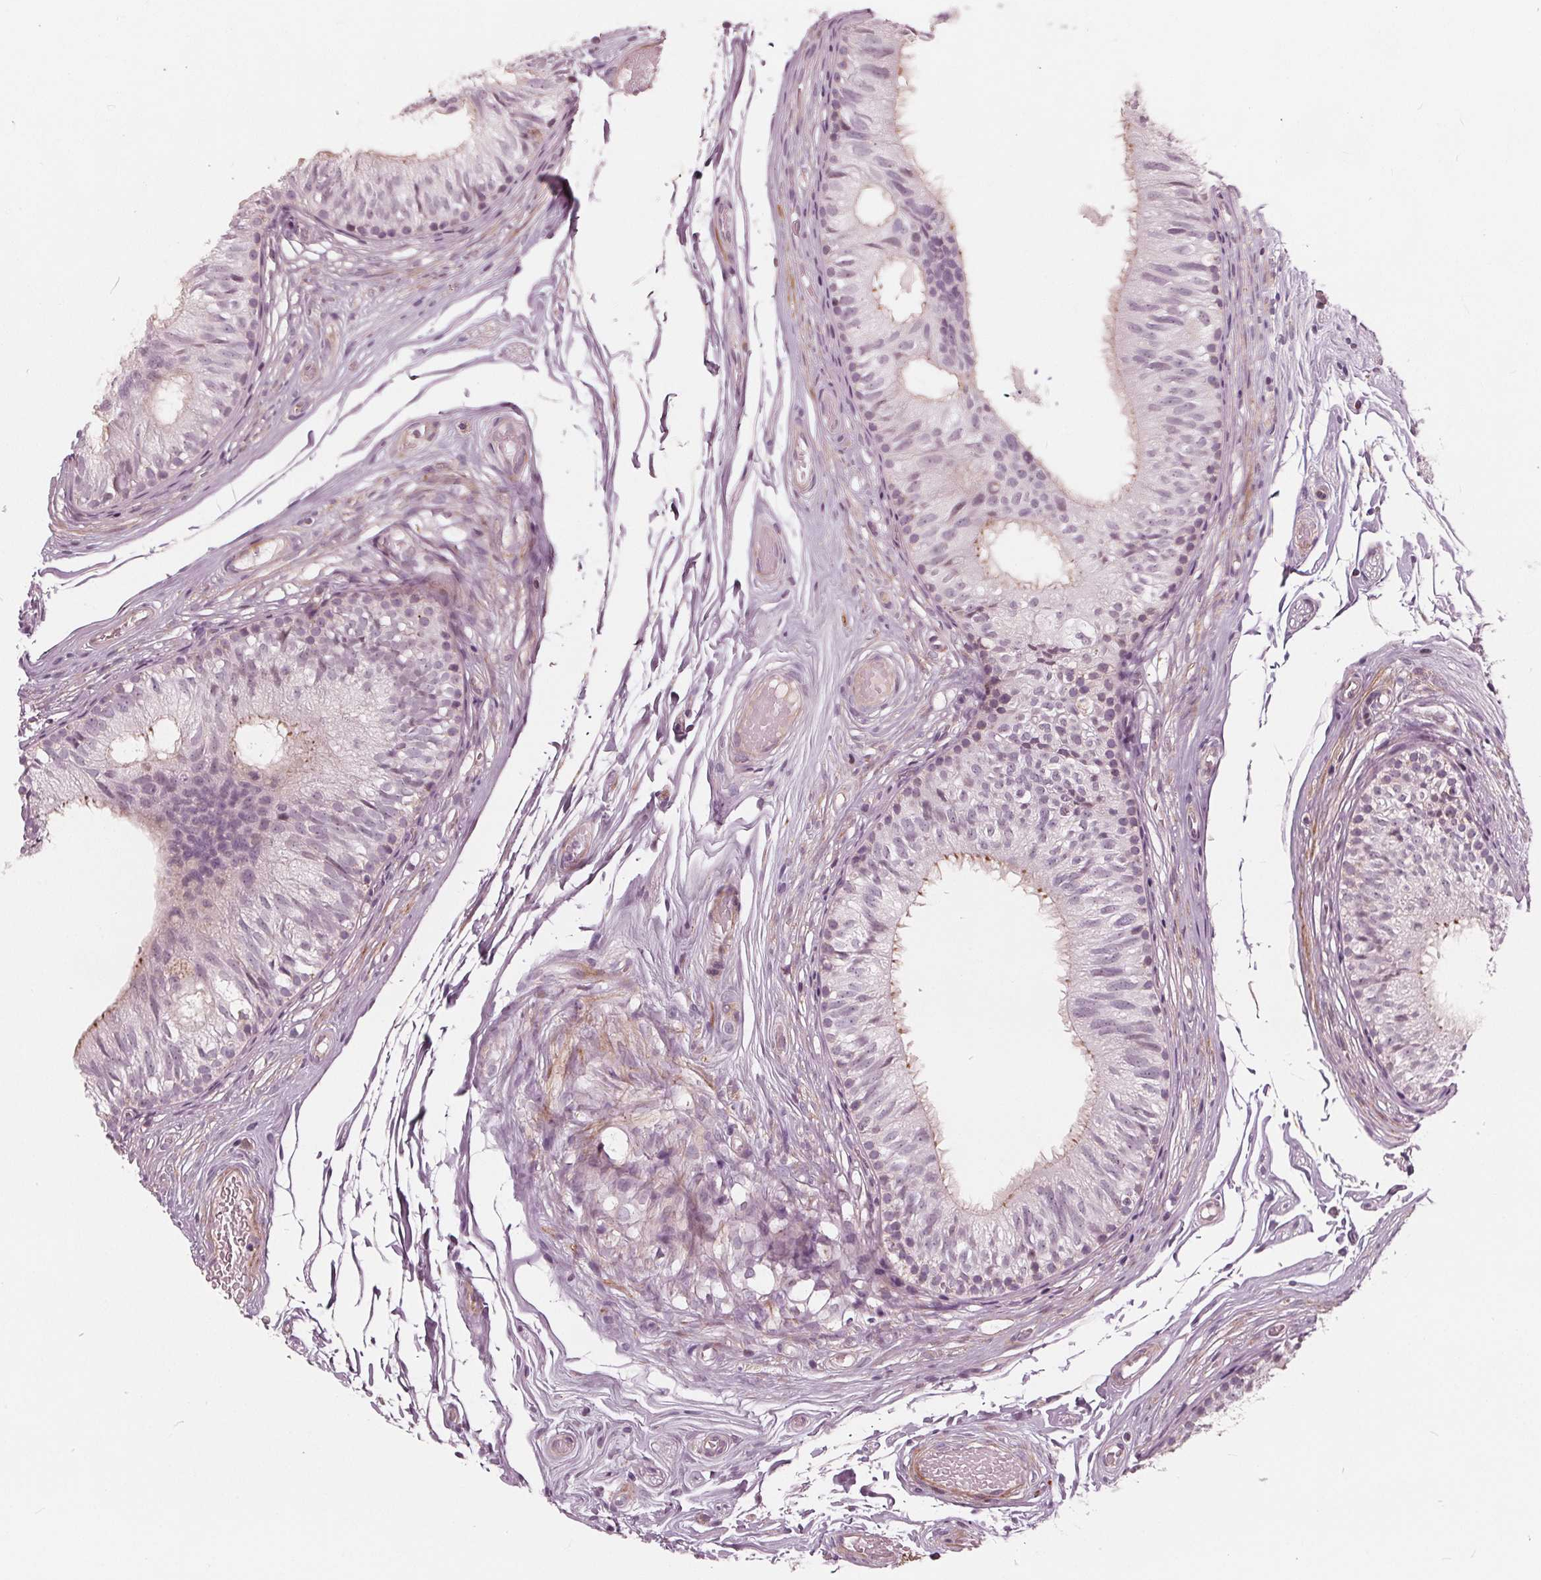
{"staining": {"intensity": "negative", "quantity": "none", "location": "none"}, "tissue": "epididymis", "cell_type": "Glandular cells", "image_type": "normal", "snomed": [{"axis": "morphology", "description": "Normal tissue, NOS"}, {"axis": "topography", "description": "Epididymis"}], "caption": "High power microscopy micrograph of an immunohistochemistry (IHC) histopathology image of benign epididymis, revealing no significant staining in glandular cells.", "gene": "DCAF4L2", "patient": {"sex": "male", "age": 29}}